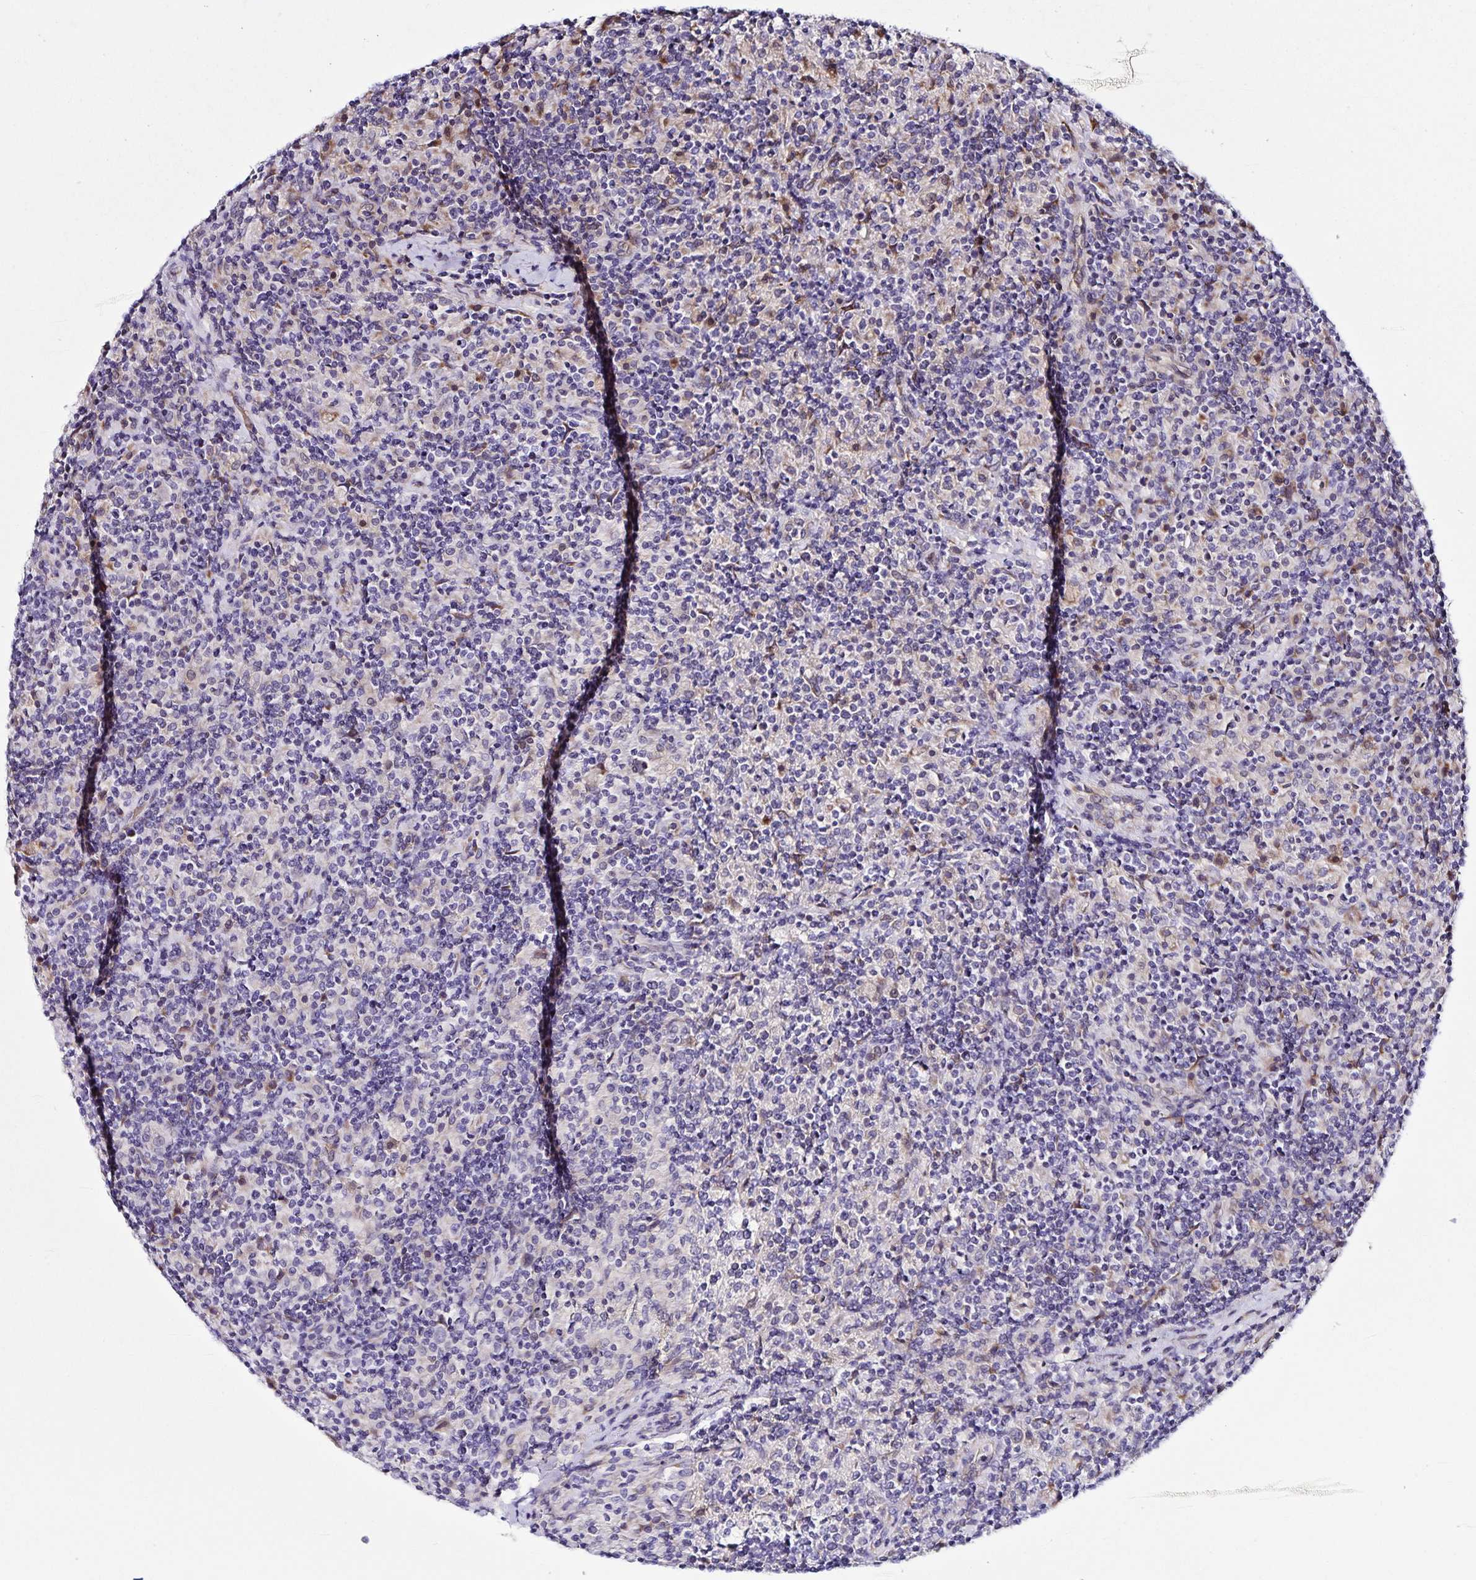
{"staining": {"intensity": "negative", "quantity": "none", "location": "none"}, "tissue": "lymphoma", "cell_type": "Tumor cells", "image_type": "cancer", "snomed": [{"axis": "morphology", "description": "Hodgkin's disease, NOS"}, {"axis": "topography", "description": "Lymph node"}], "caption": "The immunohistochemistry (IHC) micrograph has no significant expression in tumor cells of lymphoma tissue. (Immunohistochemistry, brightfield microscopy, high magnification).", "gene": "RNFT2", "patient": {"sex": "male", "age": 70}}